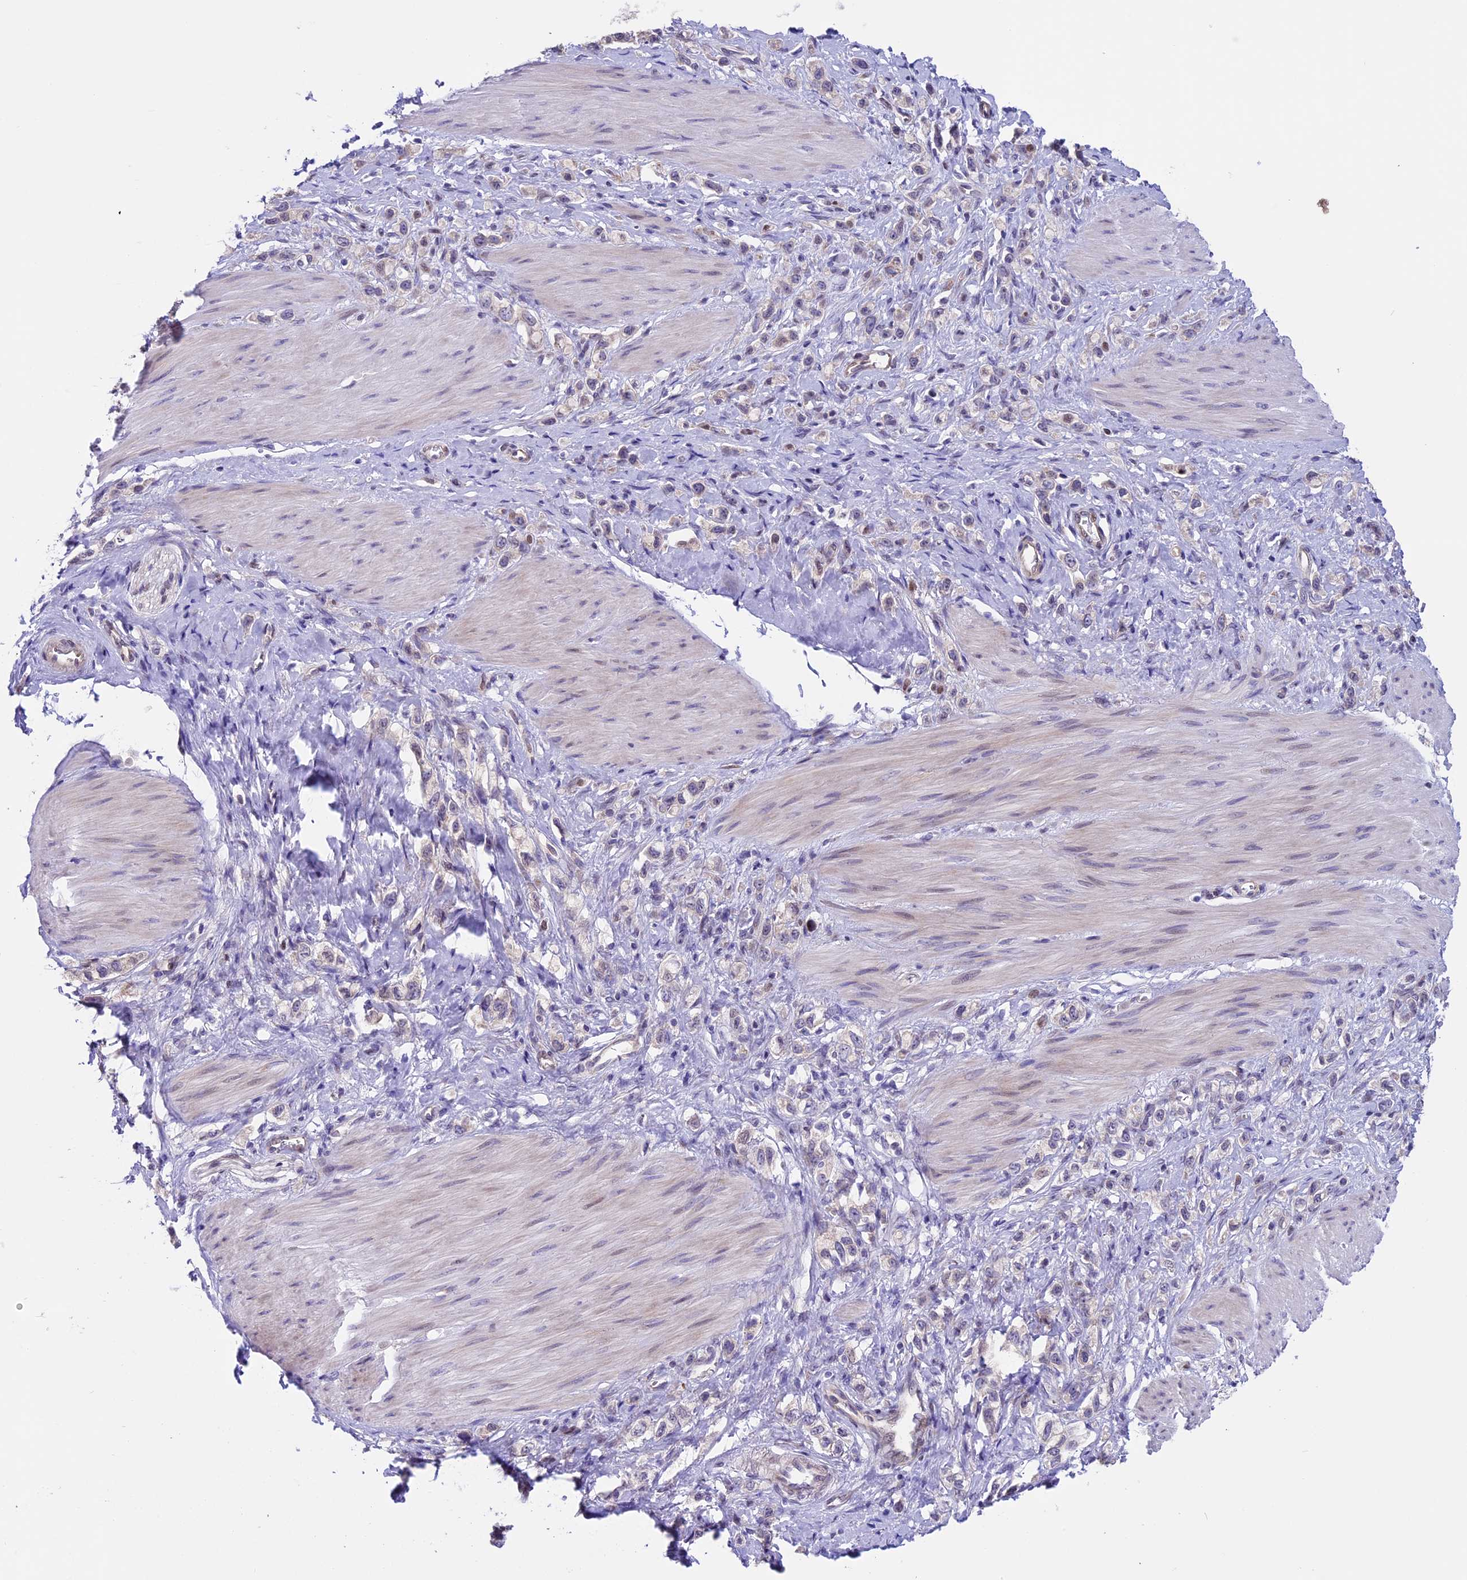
{"staining": {"intensity": "negative", "quantity": "none", "location": "none"}, "tissue": "stomach cancer", "cell_type": "Tumor cells", "image_type": "cancer", "snomed": [{"axis": "morphology", "description": "Adenocarcinoma, NOS"}, {"axis": "topography", "description": "Stomach"}], "caption": "Tumor cells are negative for protein expression in human stomach cancer.", "gene": "TMEM171", "patient": {"sex": "female", "age": 65}}